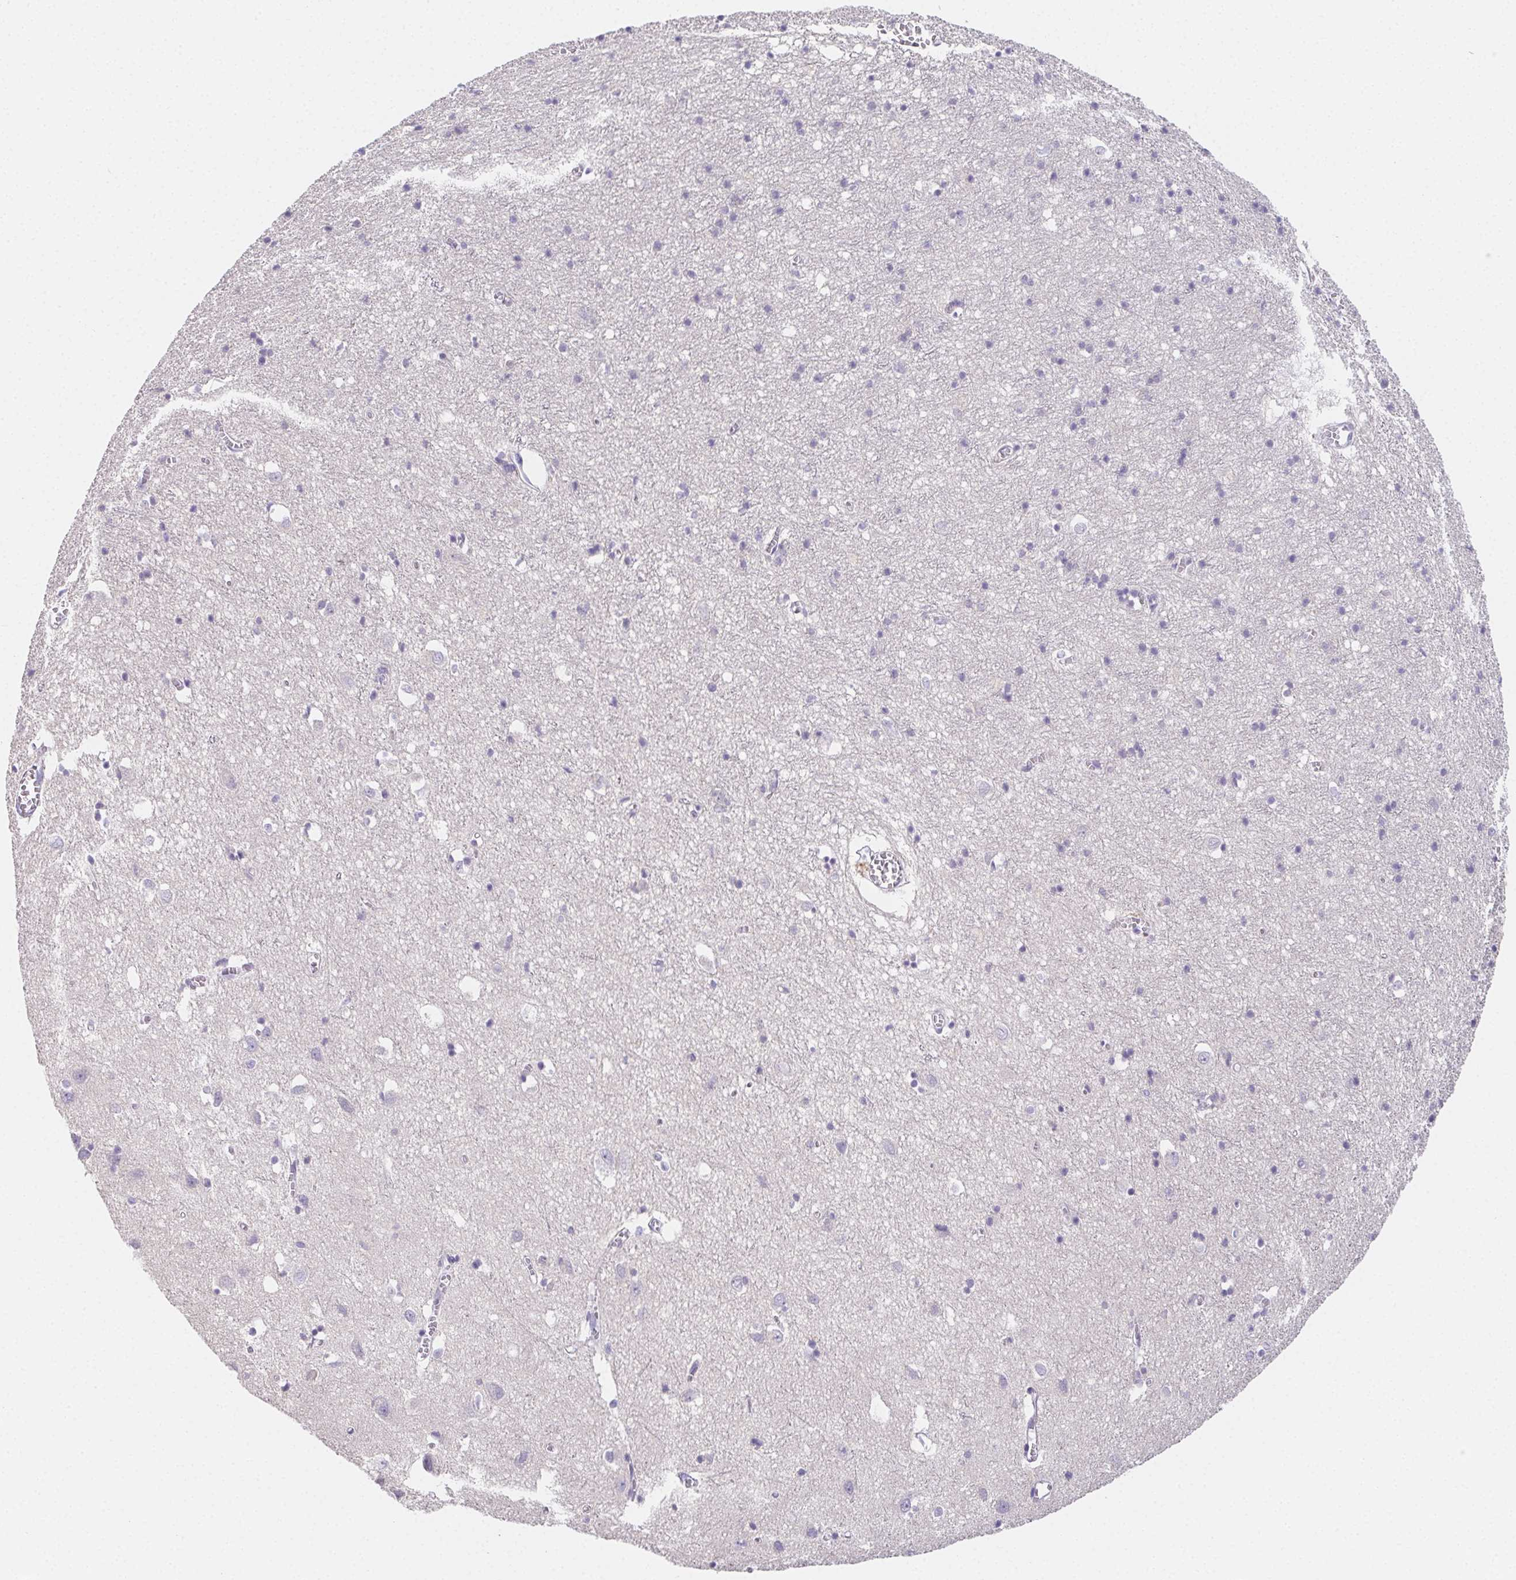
{"staining": {"intensity": "negative", "quantity": "none", "location": "none"}, "tissue": "cerebral cortex", "cell_type": "Endothelial cells", "image_type": "normal", "snomed": [{"axis": "morphology", "description": "Normal tissue, NOS"}, {"axis": "topography", "description": "Cerebral cortex"}], "caption": "Immunohistochemistry (IHC) of normal human cerebral cortex demonstrates no expression in endothelial cells.", "gene": "ZBBX", "patient": {"sex": "male", "age": 70}}